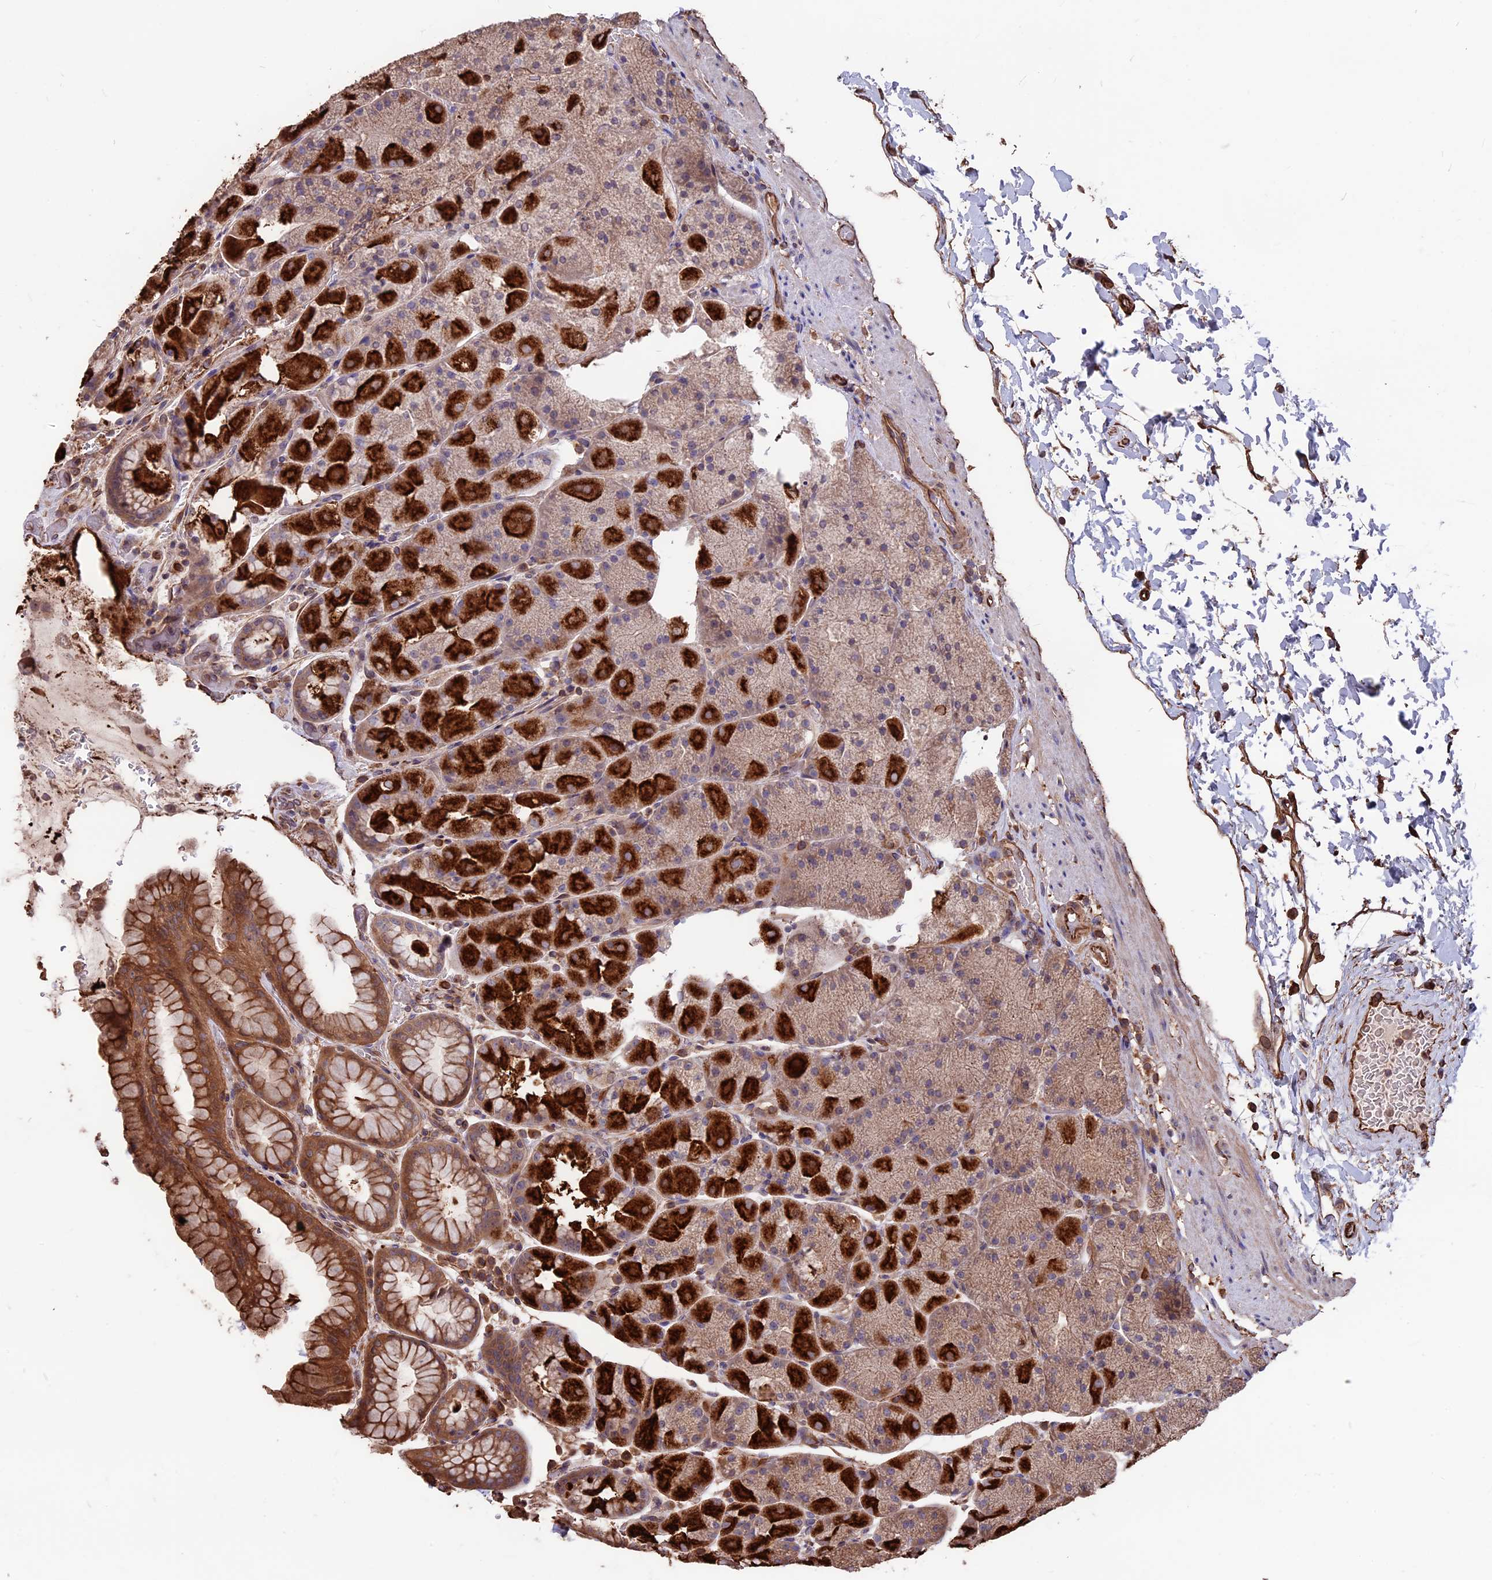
{"staining": {"intensity": "strong", "quantity": "25%-75%", "location": "cytoplasmic/membranous"}, "tissue": "stomach", "cell_type": "Glandular cells", "image_type": "normal", "snomed": [{"axis": "morphology", "description": "Normal tissue, NOS"}, {"axis": "topography", "description": "Stomach, upper"}, {"axis": "topography", "description": "Stomach, lower"}], "caption": "This photomicrograph displays benign stomach stained with immunohistochemistry (IHC) to label a protein in brown. The cytoplasmic/membranous of glandular cells show strong positivity for the protein. Nuclei are counter-stained blue.", "gene": "SEH1L", "patient": {"sex": "male", "age": 67}}